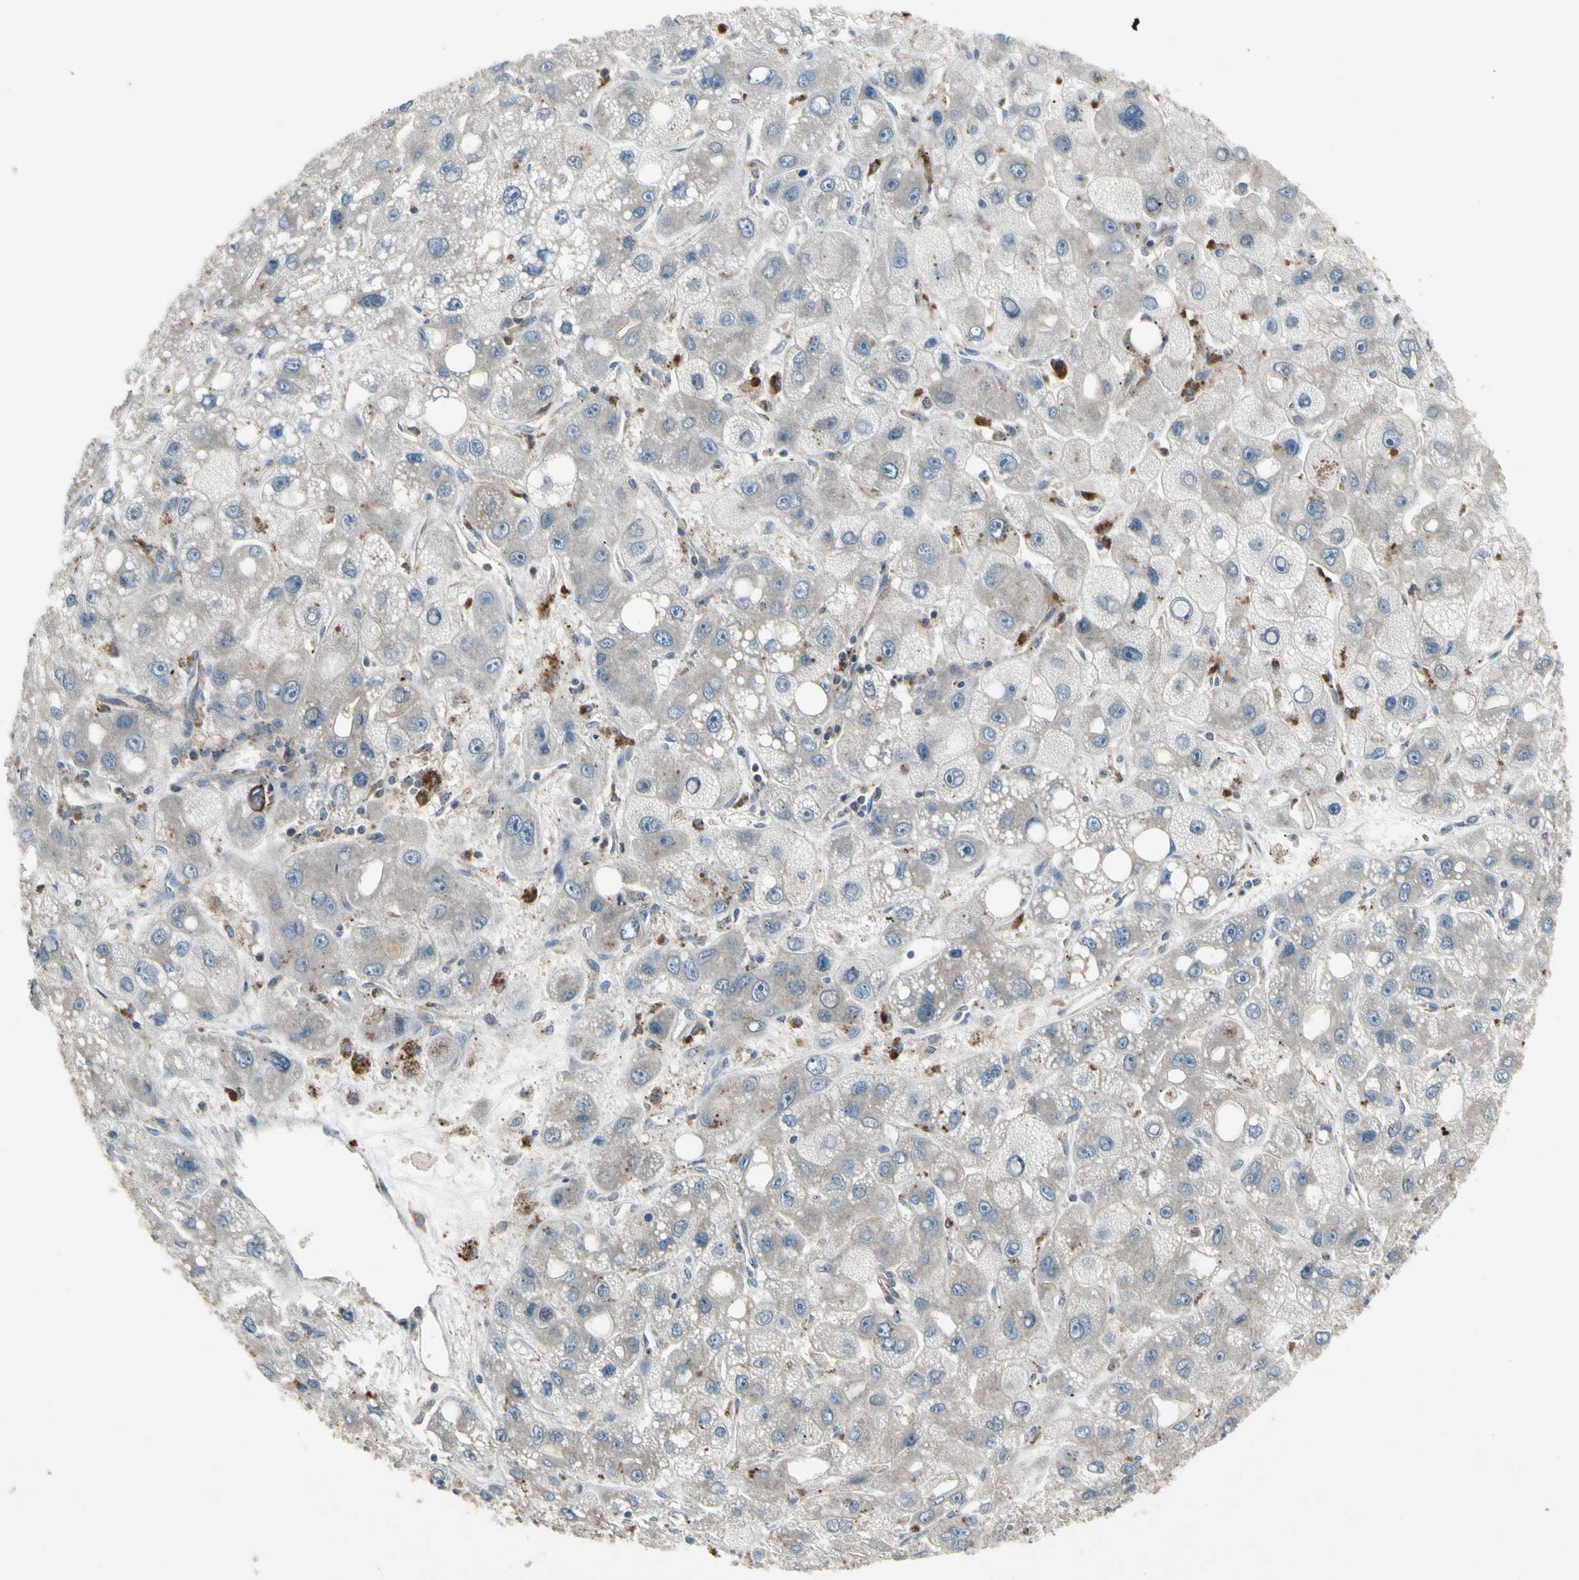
{"staining": {"intensity": "negative", "quantity": "none", "location": "none"}, "tissue": "liver cancer", "cell_type": "Tumor cells", "image_type": "cancer", "snomed": [{"axis": "morphology", "description": "Carcinoma, Hepatocellular, NOS"}, {"axis": "topography", "description": "Liver"}], "caption": "The immunohistochemistry (IHC) photomicrograph has no significant positivity in tumor cells of hepatocellular carcinoma (liver) tissue.", "gene": "NMI", "patient": {"sex": "male", "age": 55}}